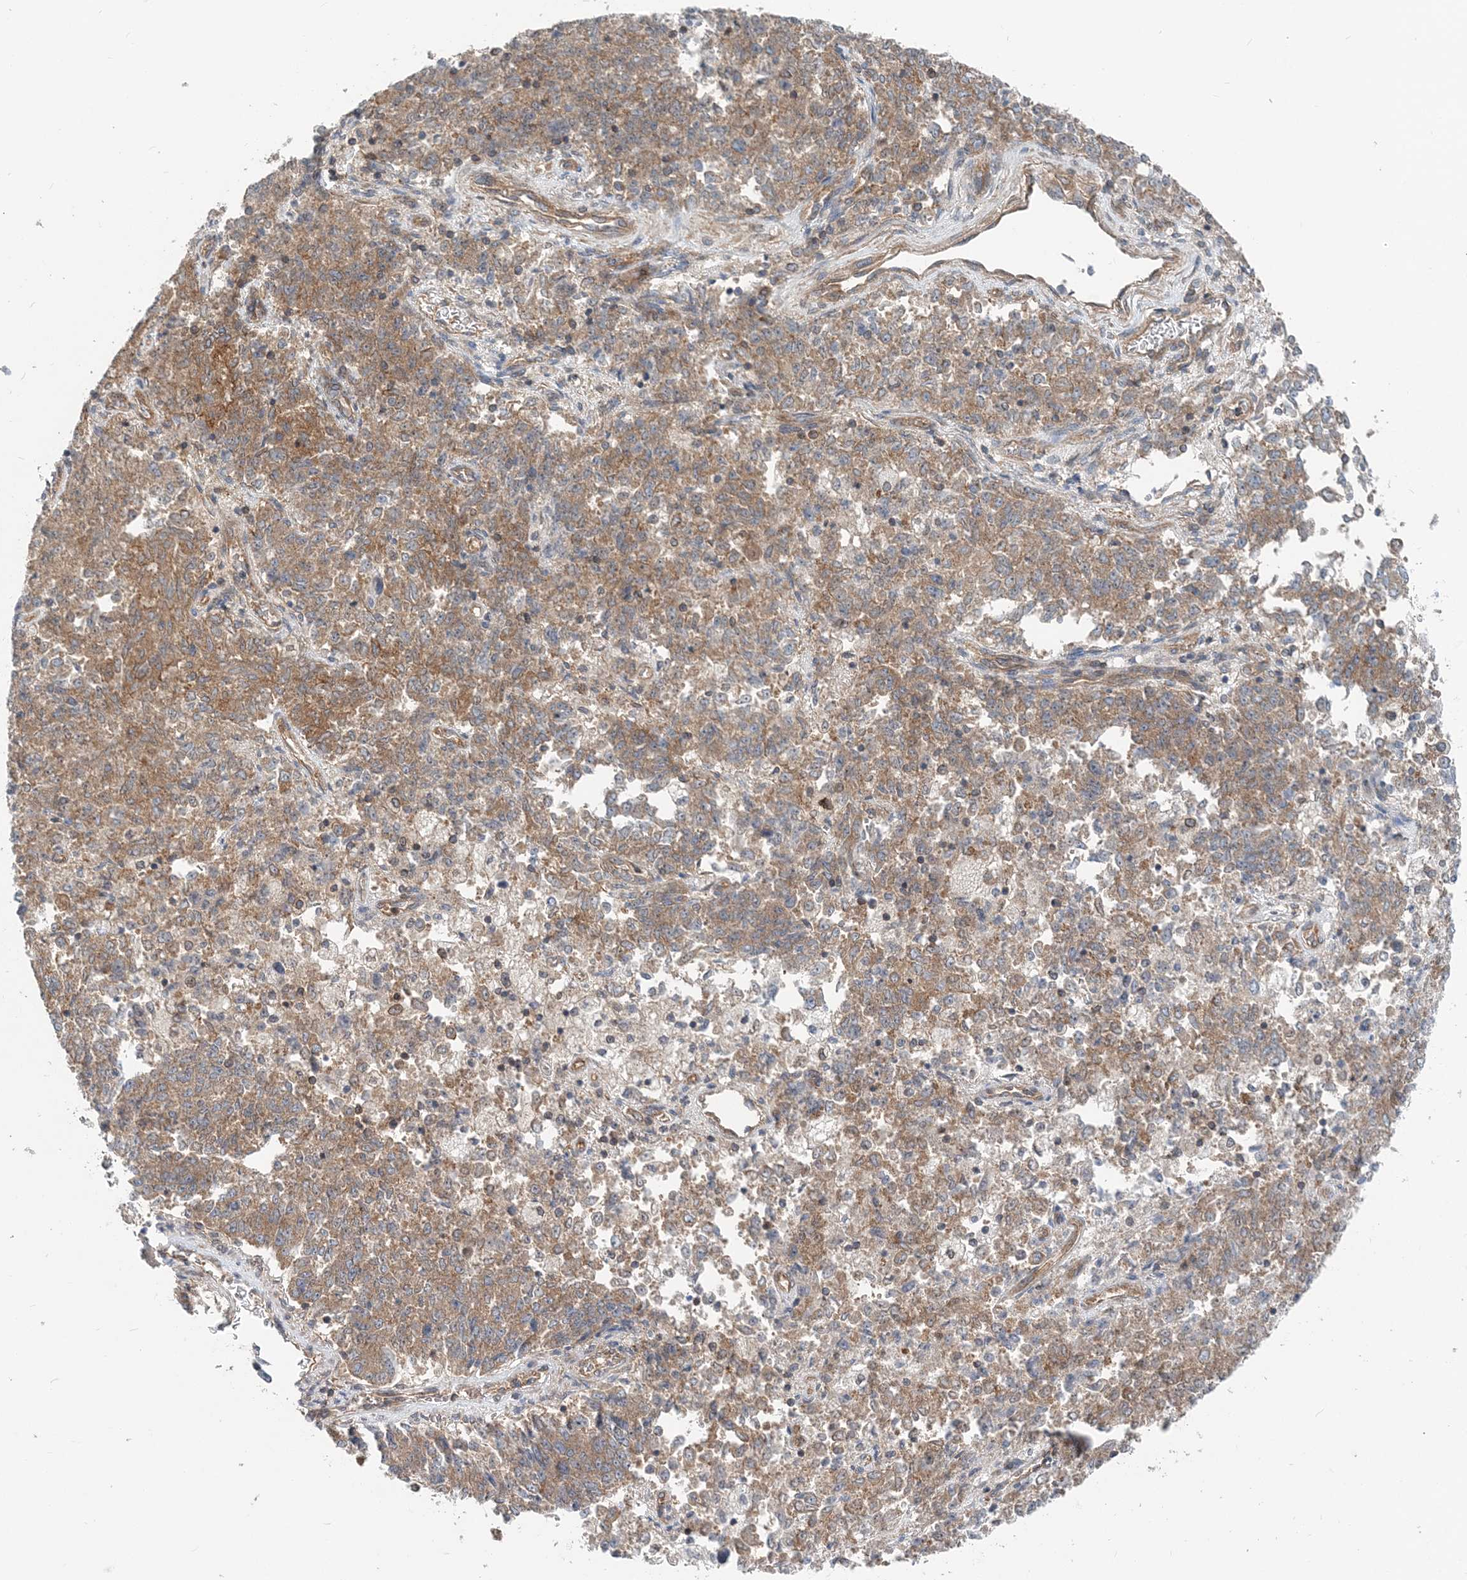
{"staining": {"intensity": "moderate", "quantity": "25%-75%", "location": "cytoplasmic/membranous"}, "tissue": "endometrial cancer", "cell_type": "Tumor cells", "image_type": "cancer", "snomed": [{"axis": "morphology", "description": "Adenocarcinoma, NOS"}, {"axis": "topography", "description": "Endometrium"}], "caption": "Tumor cells show moderate cytoplasmic/membranous expression in about 25%-75% of cells in endometrial cancer. (Brightfield microscopy of DAB IHC at high magnification).", "gene": "MOB4", "patient": {"sex": "female", "age": 80}}